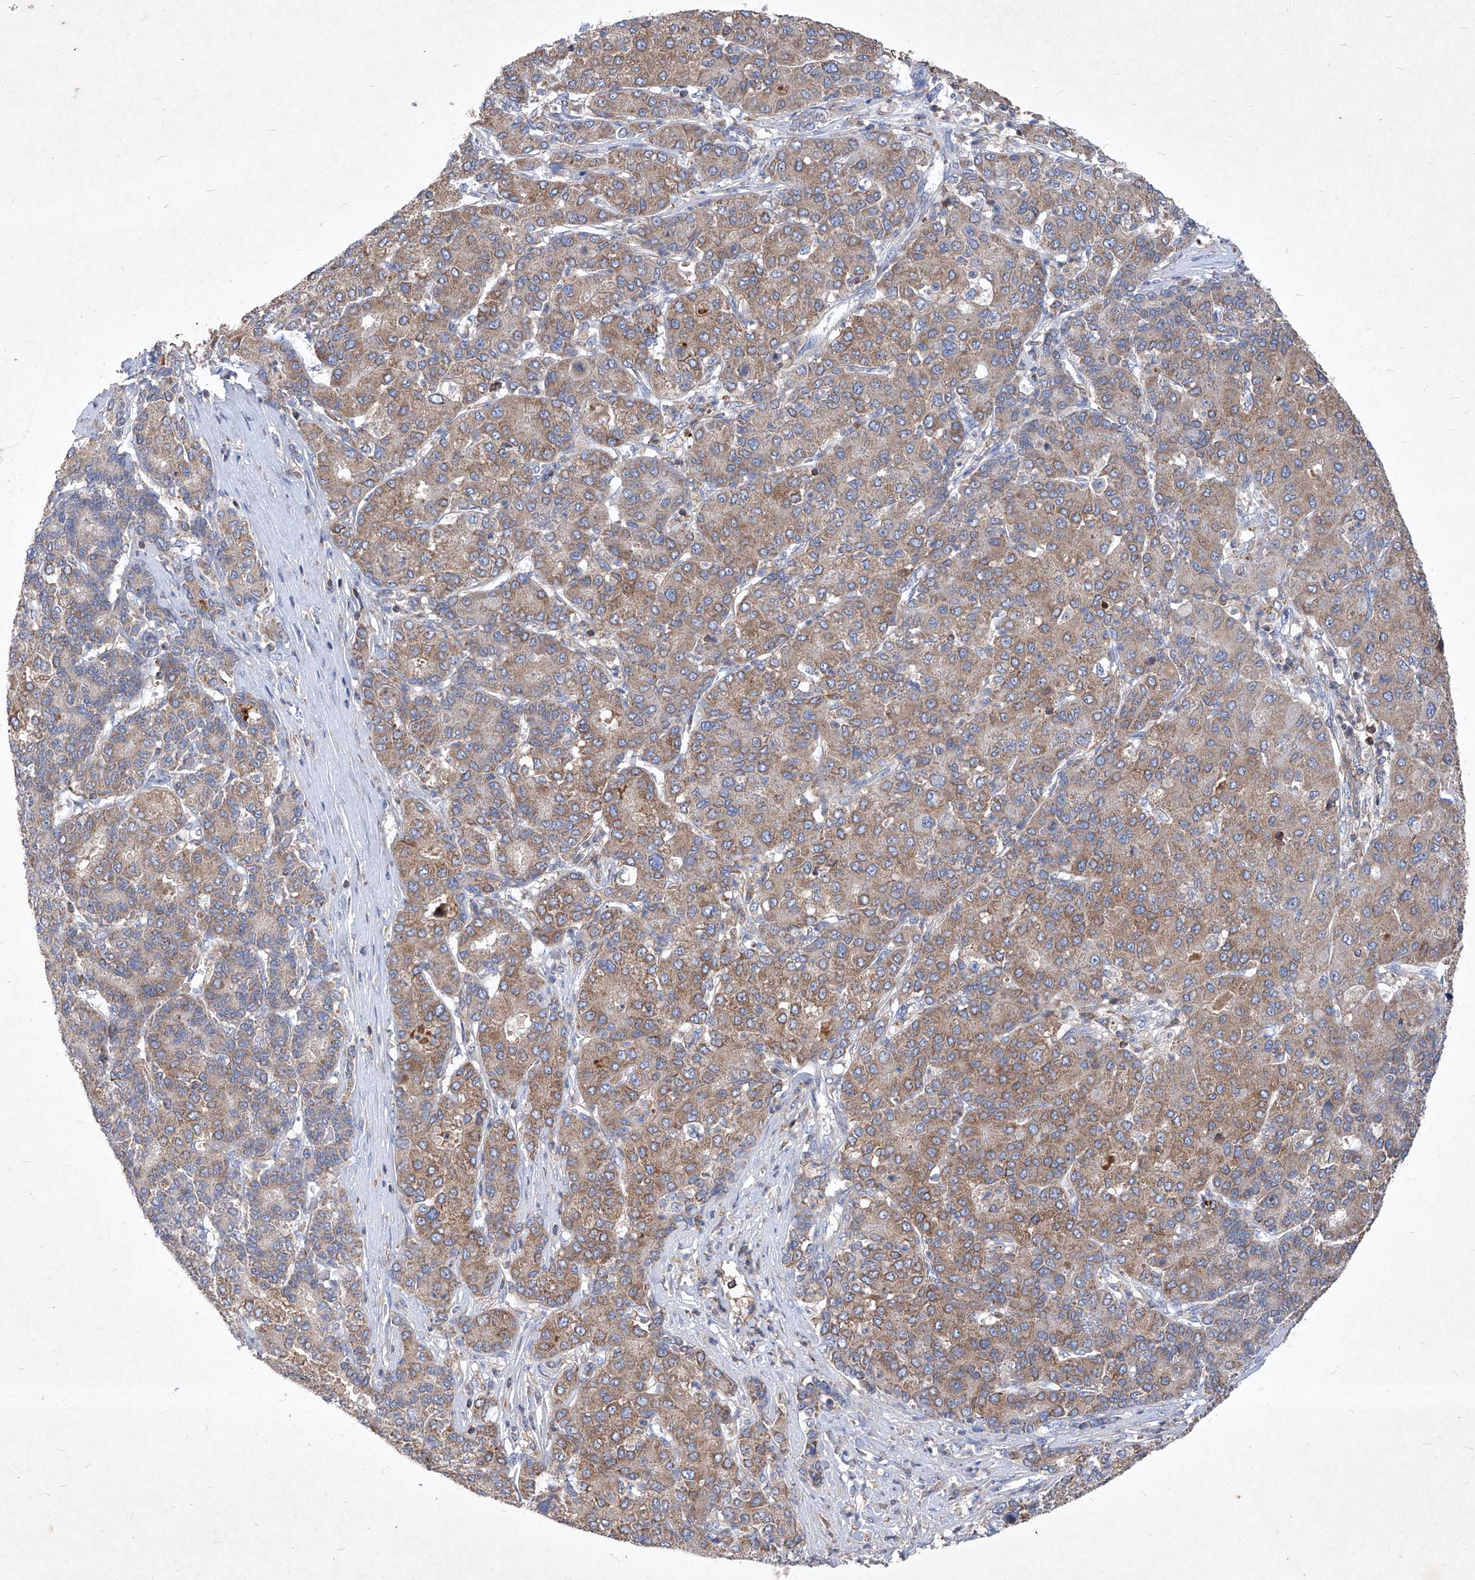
{"staining": {"intensity": "moderate", "quantity": ">75%", "location": "cytoplasmic/membranous"}, "tissue": "liver cancer", "cell_type": "Tumor cells", "image_type": "cancer", "snomed": [{"axis": "morphology", "description": "Carcinoma, Hepatocellular, NOS"}, {"axis": "topography", "description": "Liver"}], "caption": "Liver cancer stained with a protein marker demonstrates moderate staining in tumor cells.", "gene": "EPHA8", "patient": {"sex": "male", "age": 65}}